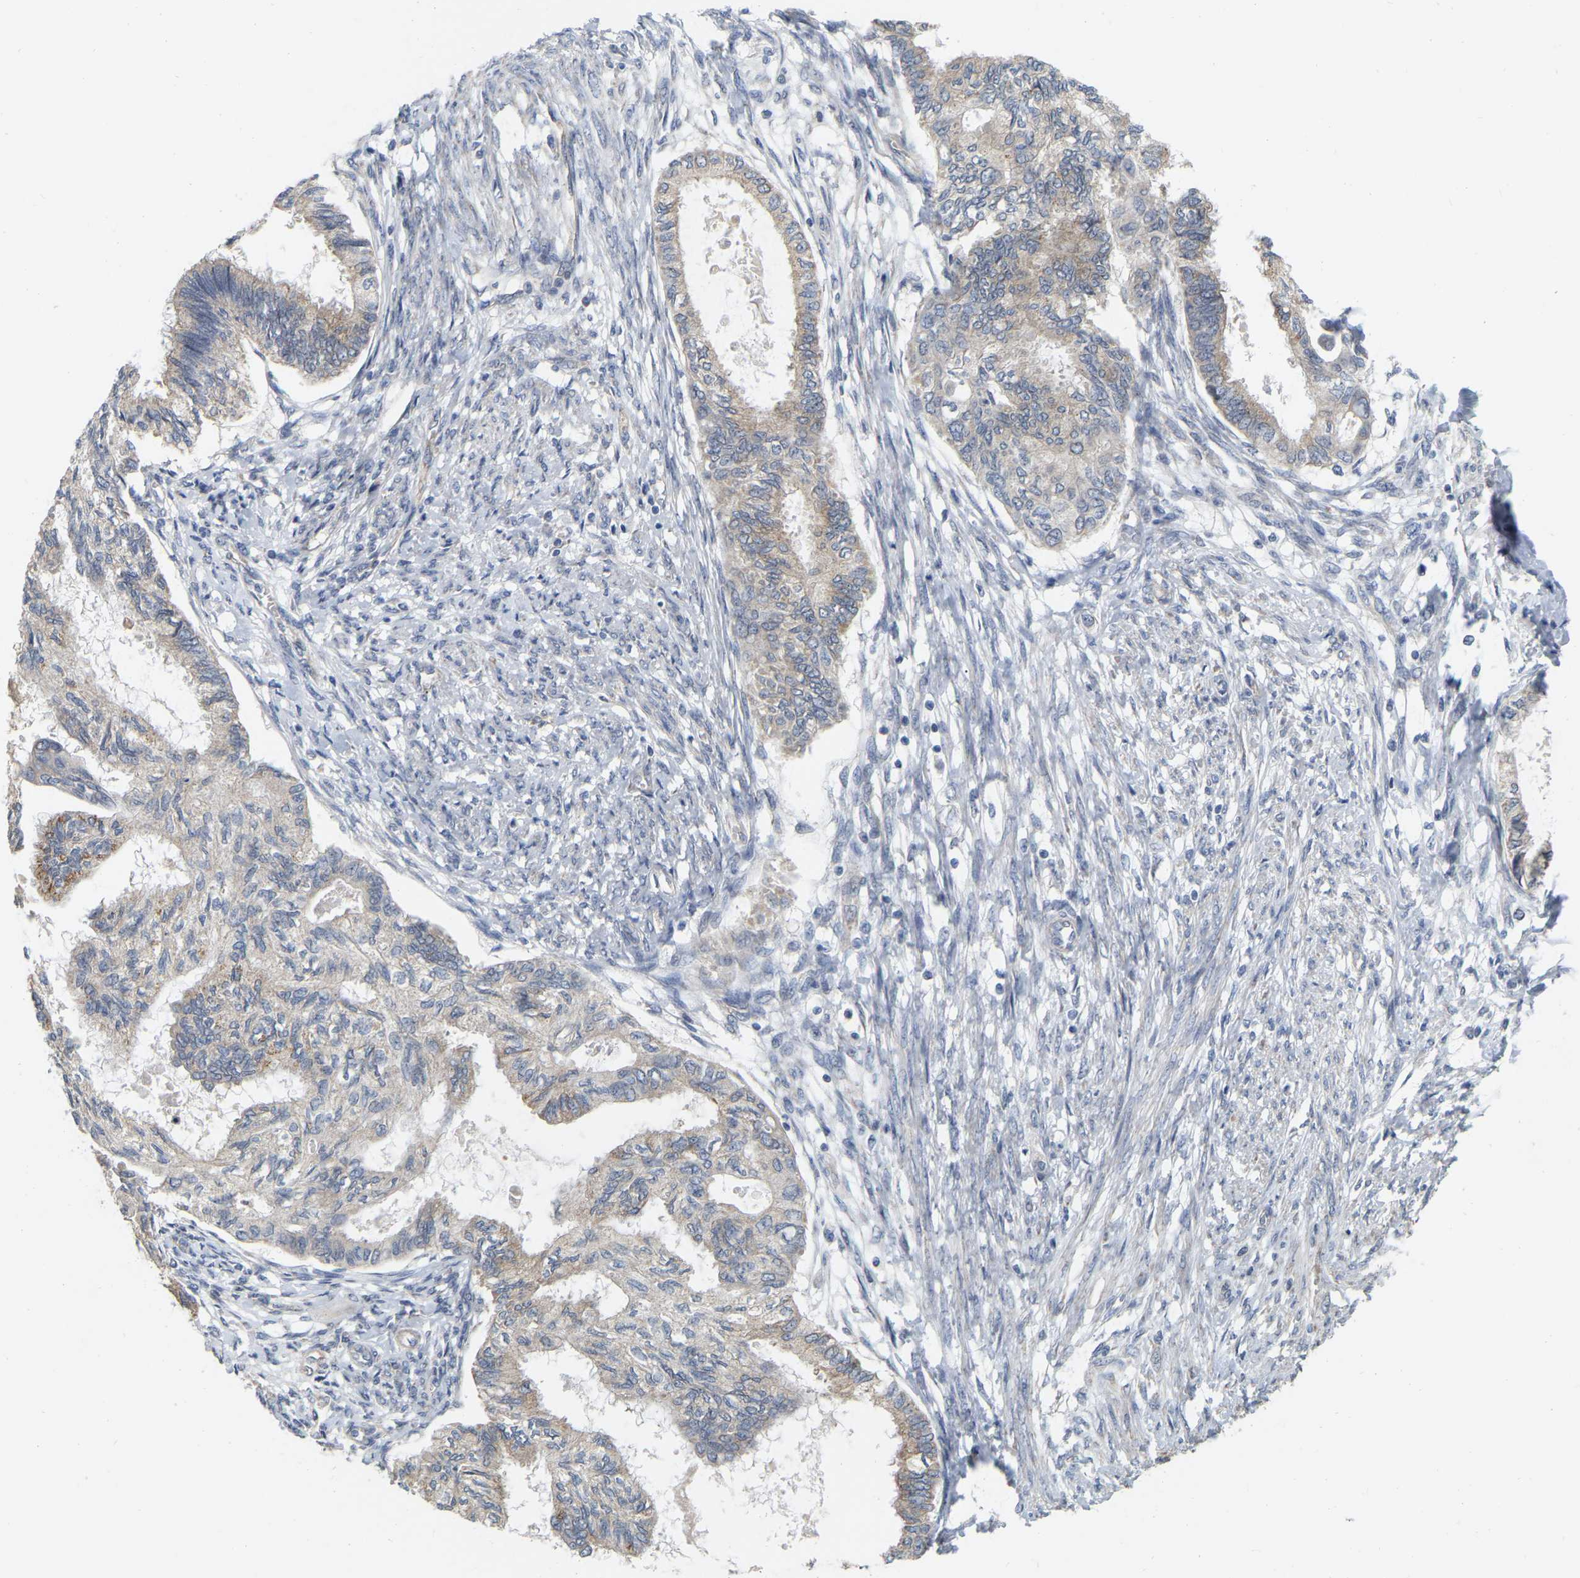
{"staining": {"intensity": "weak", "quantity": "25%-75%", "location": "cytoplasmic/membranous"}, "tissue": "cervical cancer", "cell_type": "Tumor cells", "image_type": "cancer", "snomed": [{"axis": "morphology", "description": "Normal tissue, NOS"}, {"axis": "morphology", "description": "Adenocarcinoma, NOS"}, {"axis": "topography", "description": "Cervix"}, {"axis": "topography", "description": "Endometrium"}], "caption": "Human adenocarcinoma (cervical) stained for a protein (brown) demonstrates weak cytoplasmic/membranous positive expression in approximately 25%-75% of tumor cells.", "gene": "SSH1", "patient": {"sex": "female", "age": 86}}